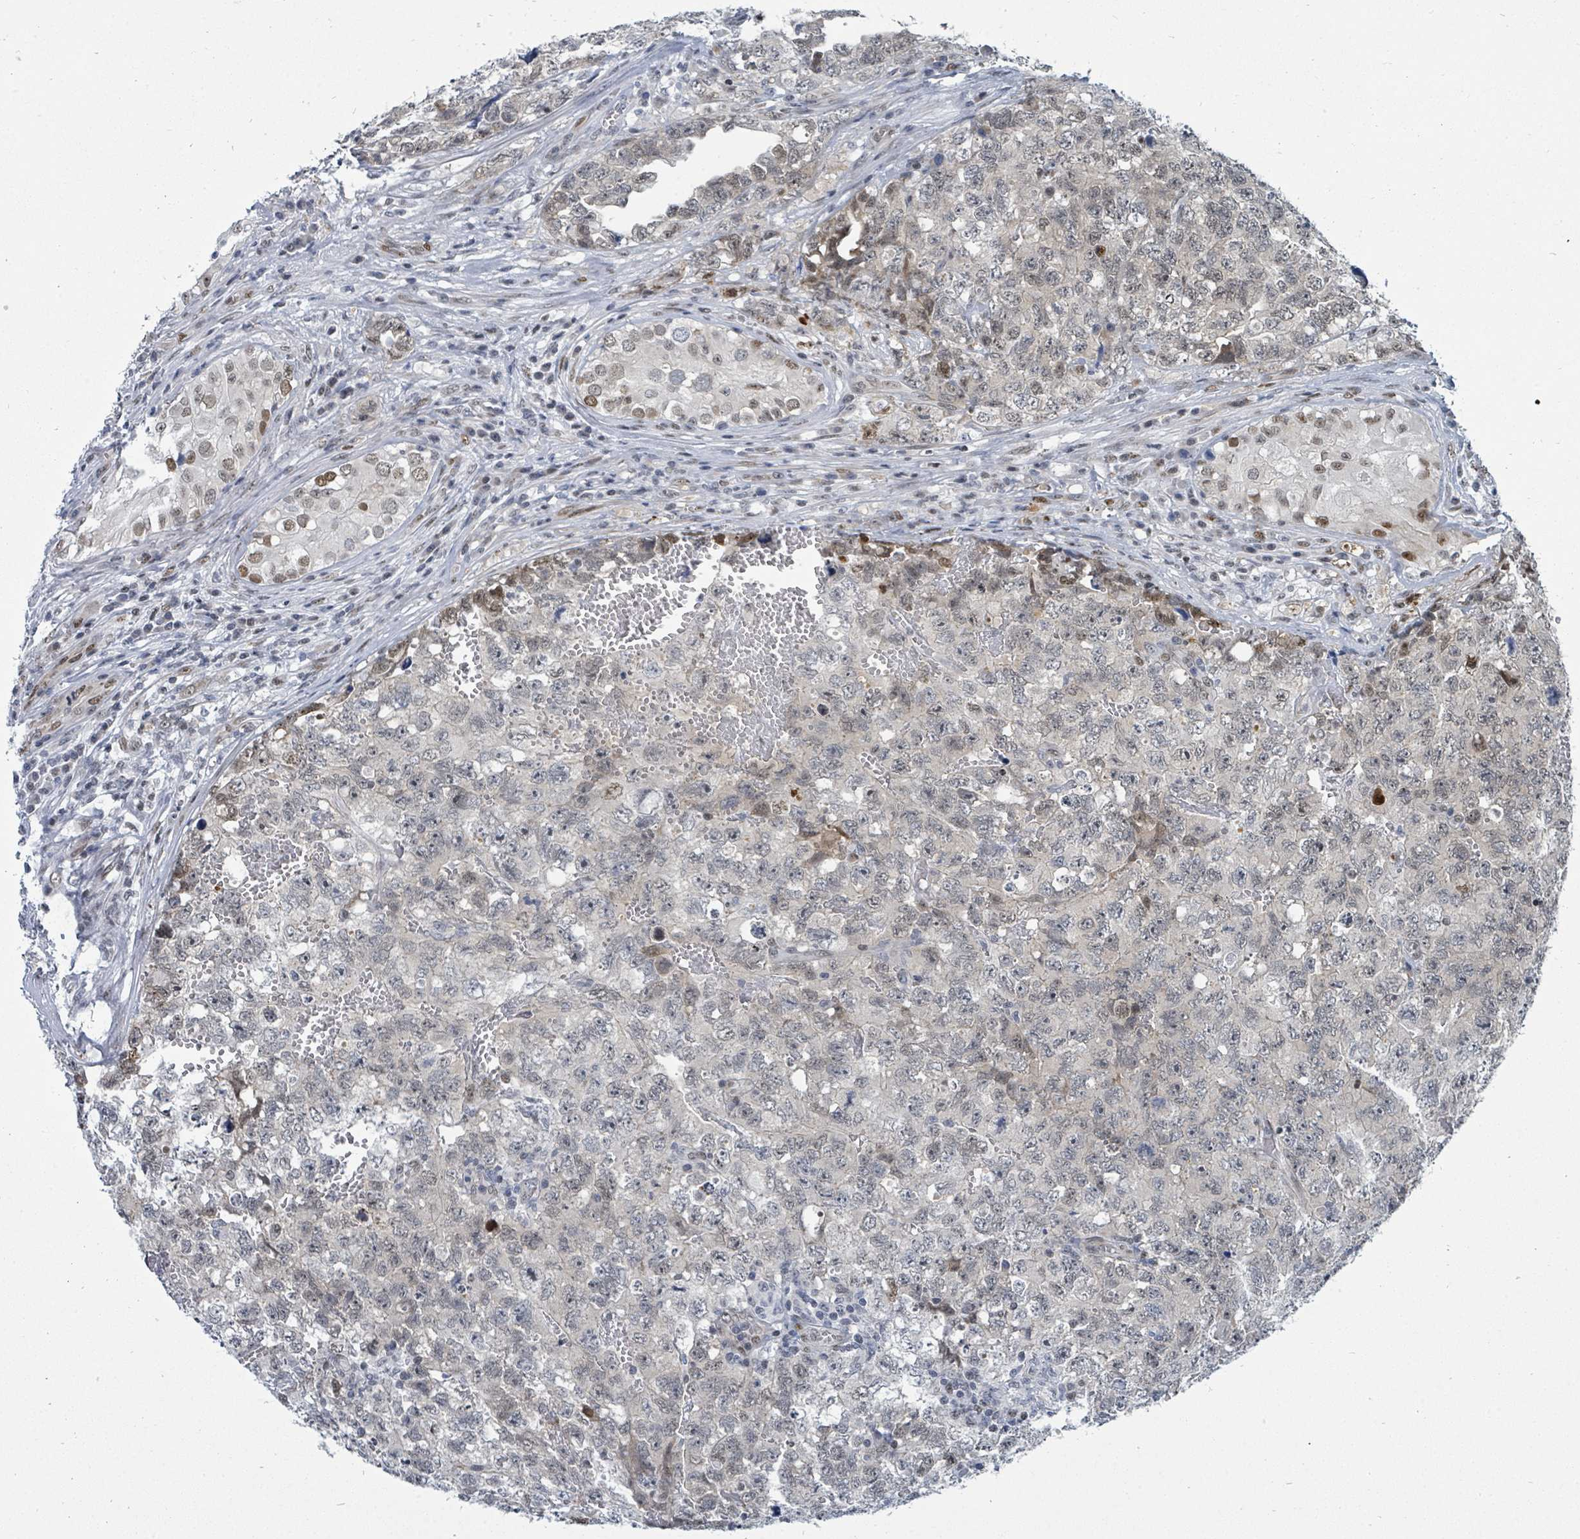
{"staining": {"intensity": "moderate", "quantity": "<25%", "location": "nuclear"}, "tissue": "testis cancer", "cell_type": "Tumor cells", "image_type": "cancer", "snomed": [{"axis": "morphology", "description": "Carcinoma, Embryonal, NOS"}, {"axis": "topography", "description": "Testis"}], "caption": "Immunohistochemical staining of human testis cancer exhibits low levels of moderate nuclear staining in approximately <25% of tumor cells.", "gene": "SUMO4", "patient": {"sex": "male", "age": 31}}